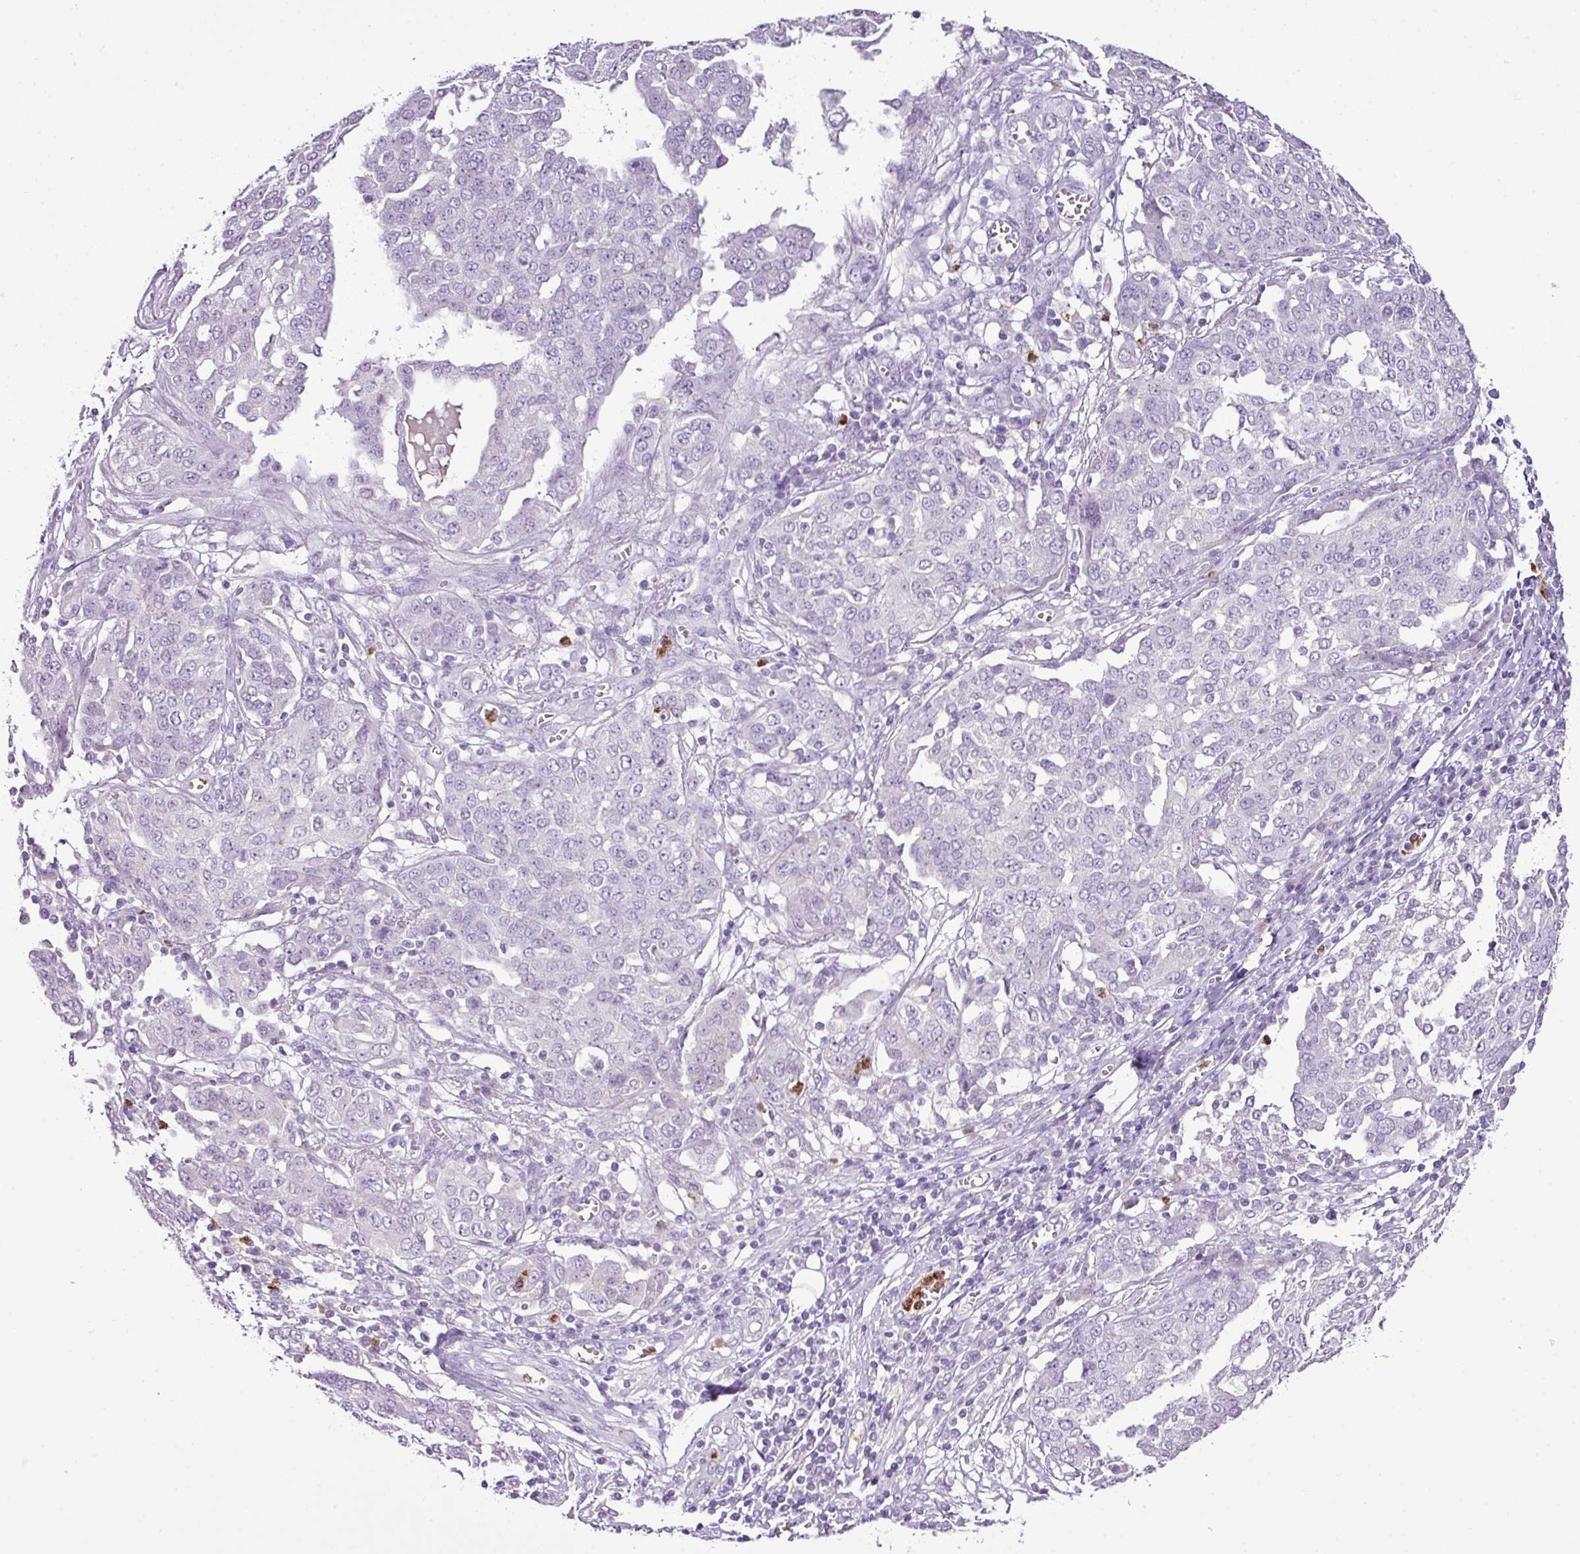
{"staining": {"intensity": "negative", "quantity": "none", "location": "none"}, "tissue": "ovarian cancer", "cell_type": "Tumor cells", "image_type": "cancer", "snomed": [{"axis": "morphology", "description": "Cystadenocarcinoma, serous, NOS"}, {"axis": "topography", "description": "Soft tissue"}, {"axis": "topography", "description": "Ovary"}], "caption": "There is no significant positivity in tumor cells of ovarian cancer (serous cystadenocarcinoma).", "gene": "HTR3E", "patient": {"sex": "female", "age": 57}}